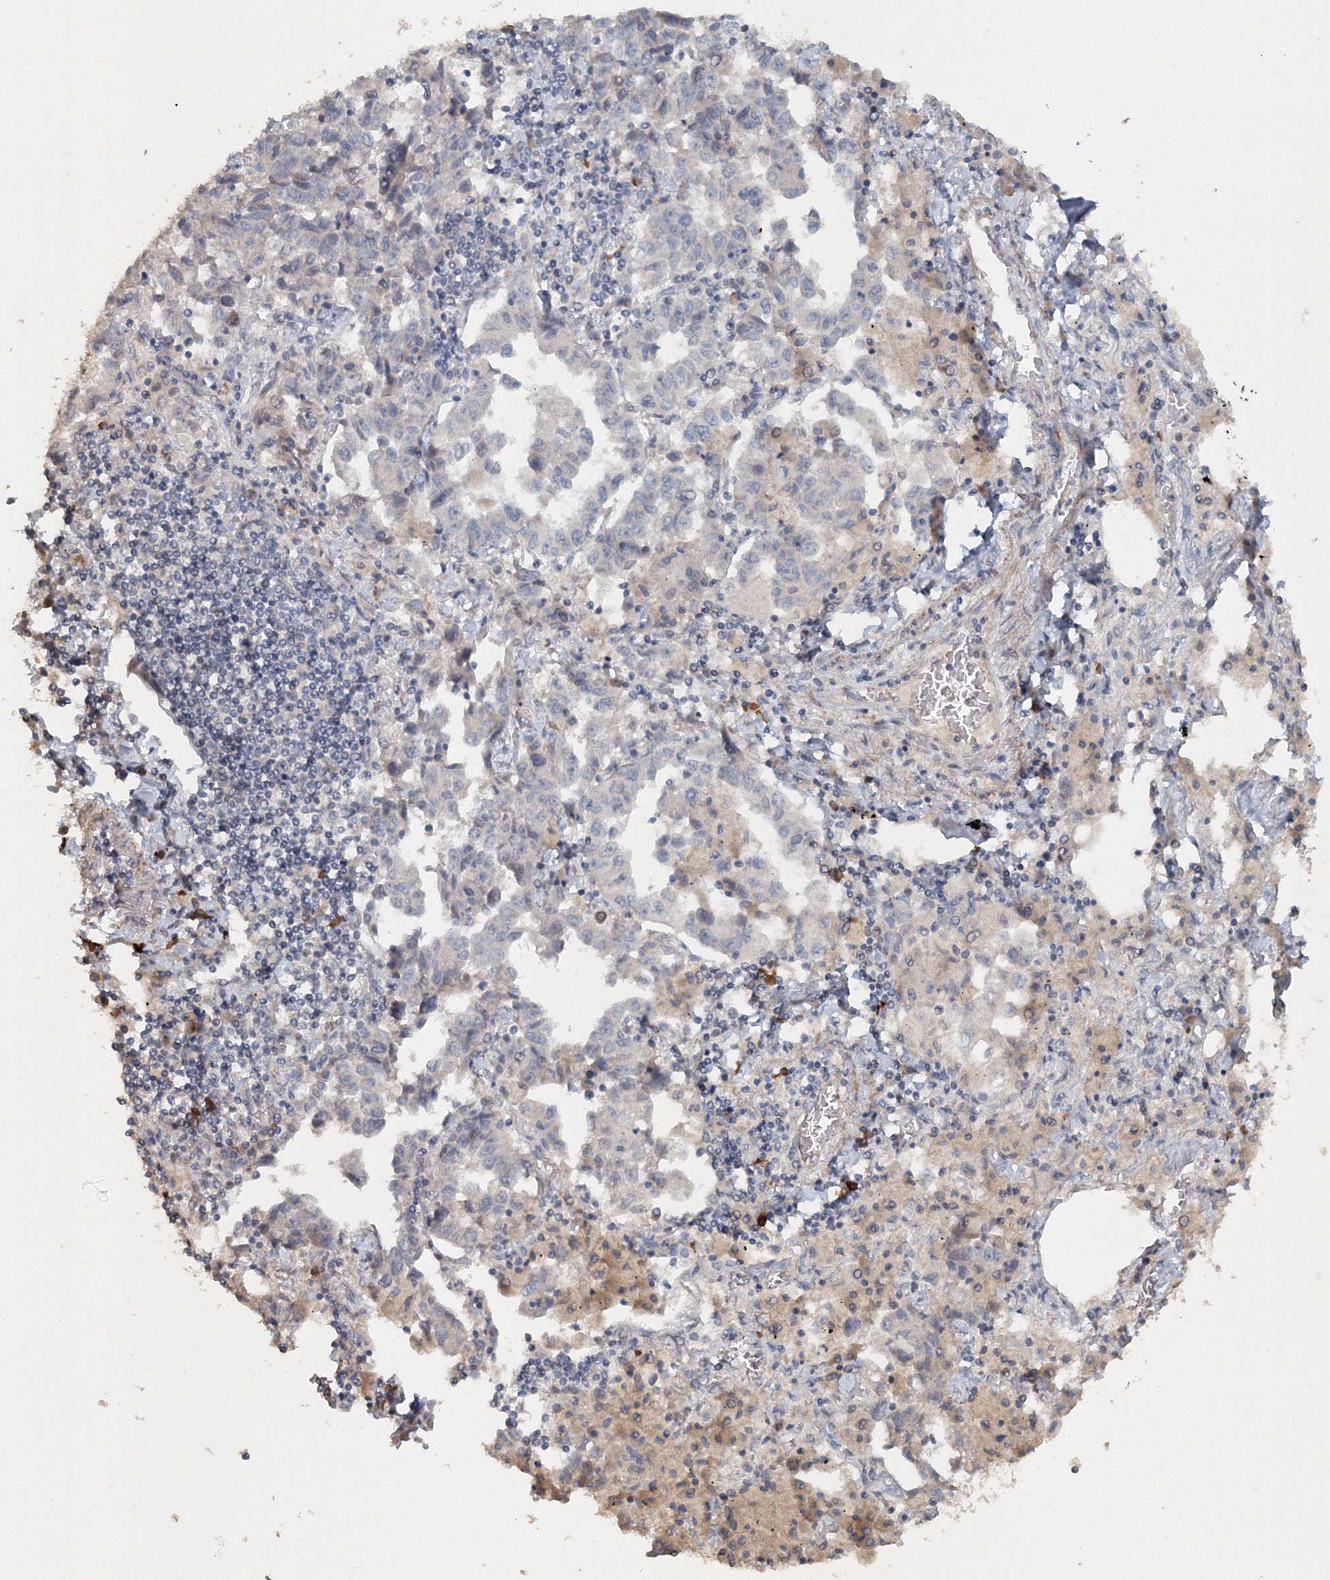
{"staining": {"intensity": "negative", "quantity": "none", "location": "none"}, "tissue": "lung cancer", "cell_type": "Tumor cells", "image_type": "cancer", "snomed": [{"axis": "morphology", "description": "Adenocarcinoma, NOS"}, {"axis": "topography", "description": "Lung"}], "caption": "The immunohistochemistry (IHC) micrograph has no significant expression in tumor cells of adenocarcinoma (lung) tissue.", "gene": "NALF2", "patient": {"sex": "female", "age": 51}}